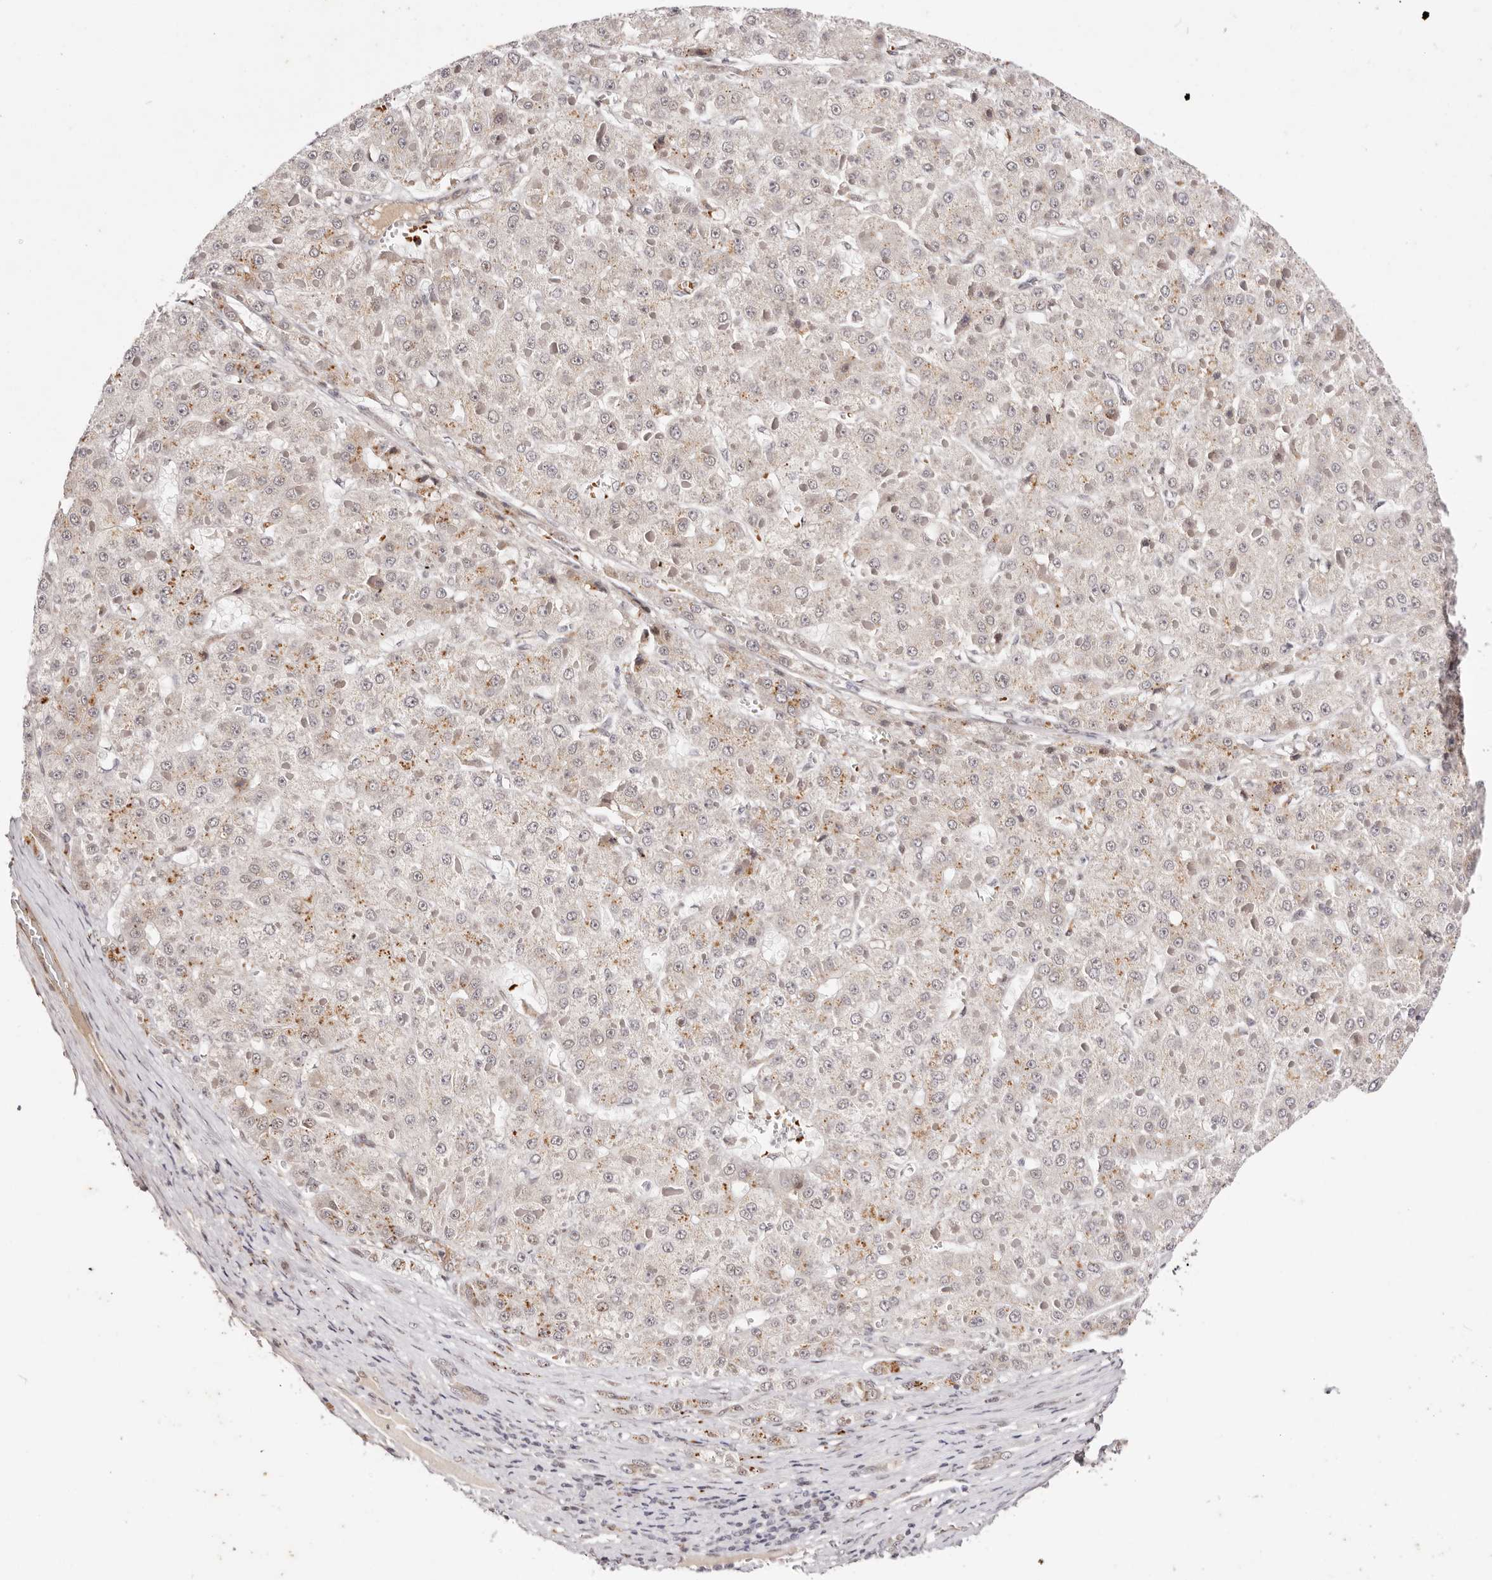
{"staining": {"intensity": "moderate", "quantity": "<25%", "location": "cytoplasmic/membranous"}, "tissue": "liver cancer", "cell_type": "Tumor cells", "image_type": "cancer", "snomed": [{"axis": "morphology", "description": "Carcinoma, Hepatocellular, NOS"}, {"axis": "topography", "description": "Liver"}], "caption": "Hepatocellular carcinoma (liver) stained for a protein displays moderate cytoplasmic/membranous positivity in tumor cells.", "gene": "WRN", "patient": {"sex": "female", "age": 73}}